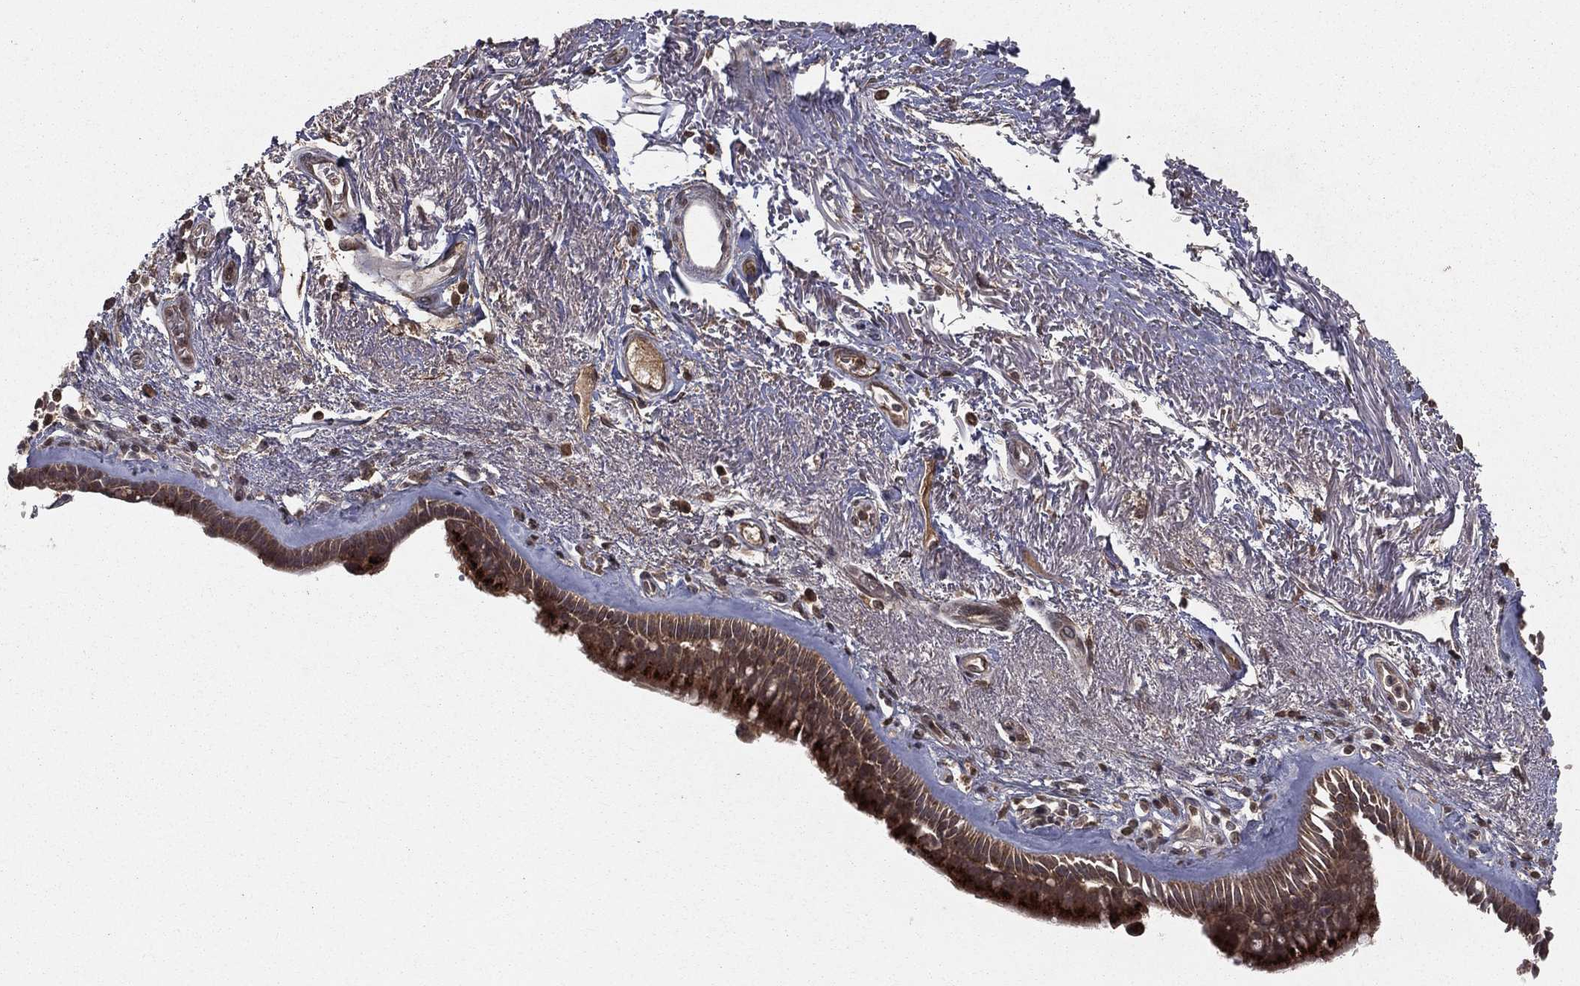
{"staining": {"intensity": "moderate", "quantity": ">75%", "location": "cytoplasmic/membranous"}, "tissue": "bronchus", "cell_type": "Respiratory epithelial cells", "image_type": "normal", "snomed": [{"axis": "morphology", "description": "Normal tissue, NOS"}, {"axis": "topography", "description": "Bronchus"}], "caption": "Approximately >75% of respiratory epithelial cells in normal human bronchus reveal moderate cytoplasmic/membranous protein staining as visualized by brown immunohistochemical staining.", "gene": "ZDHHC15", "patient": {"sex": "male", "age": 82}}